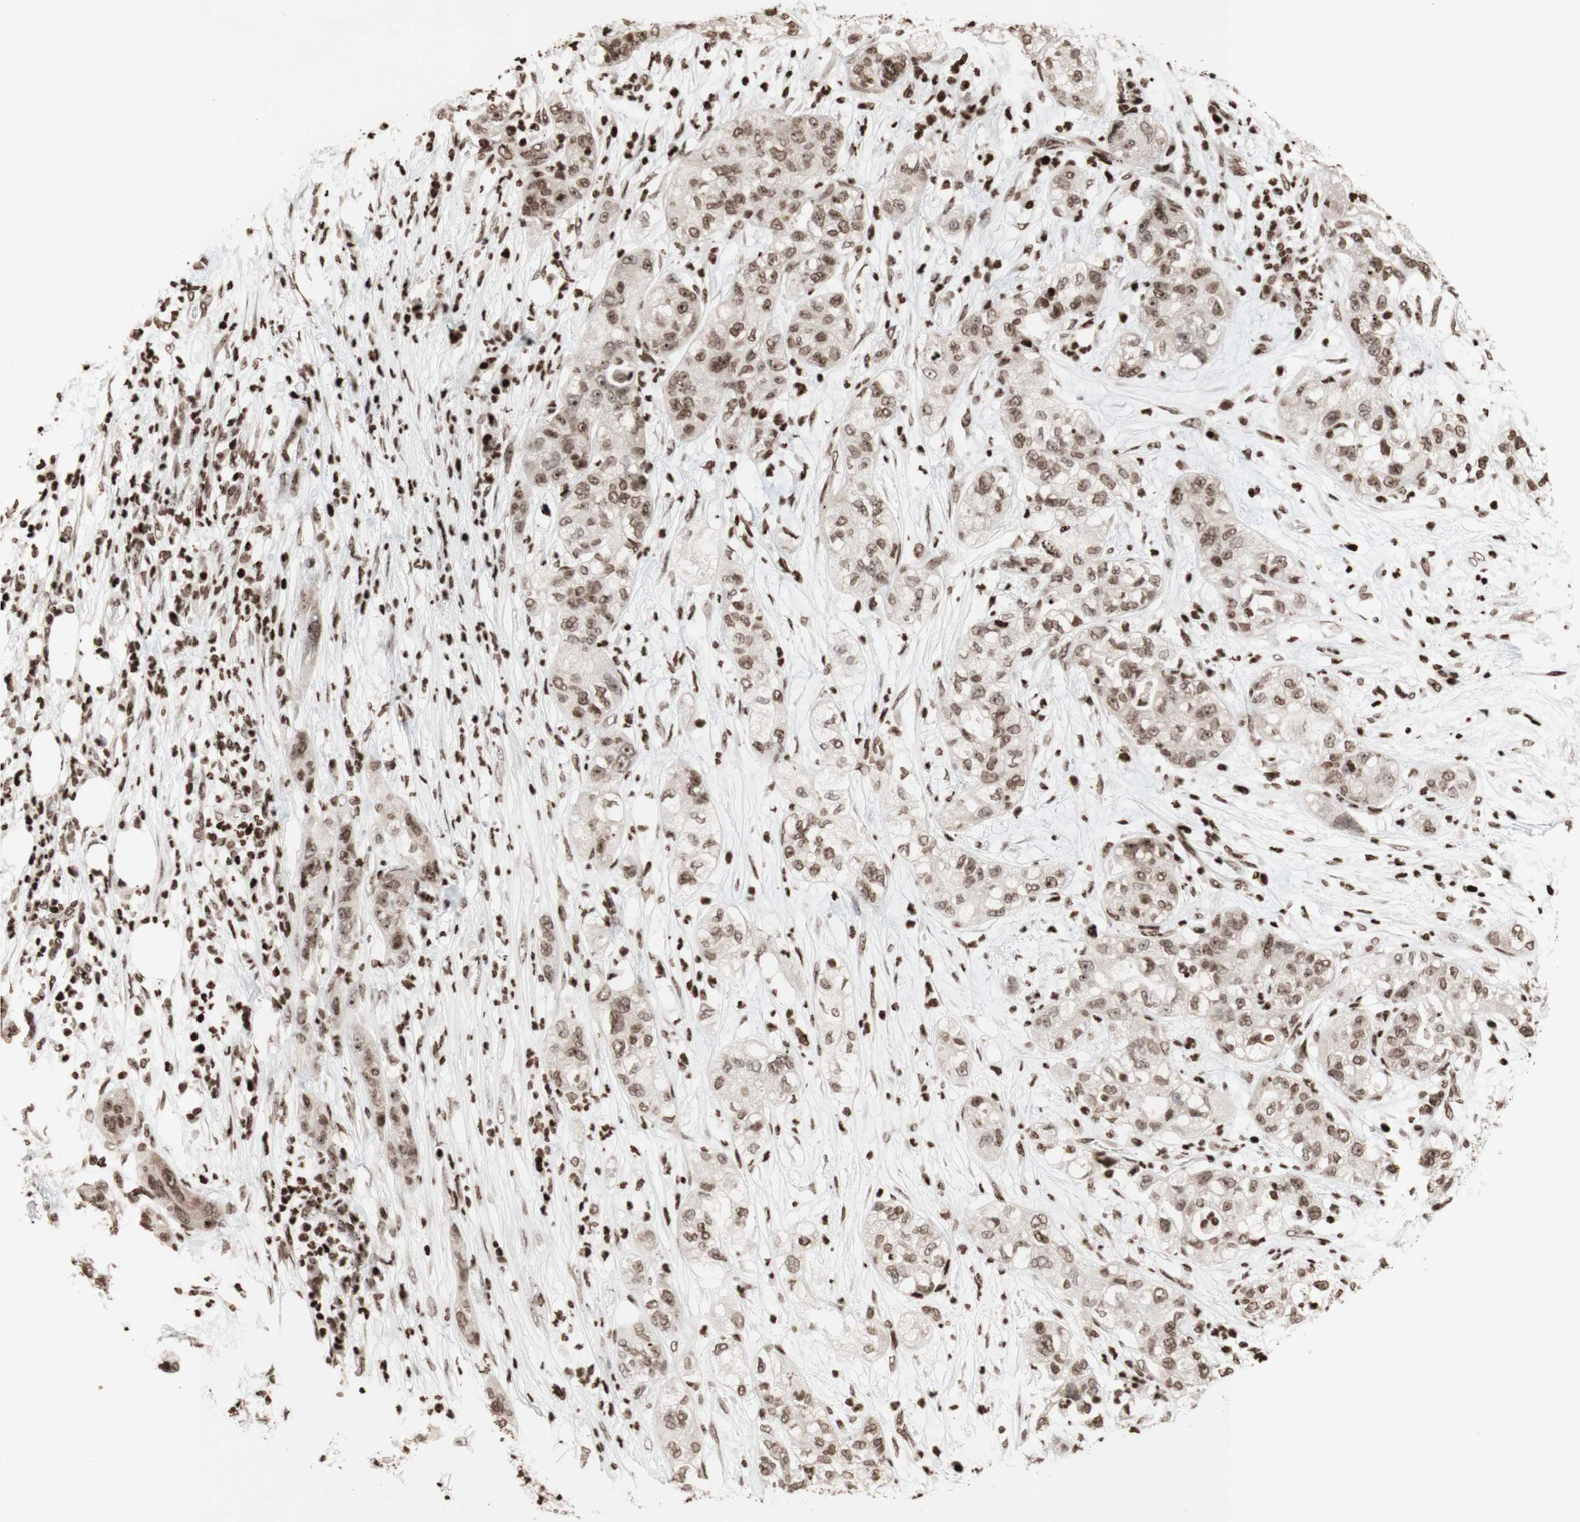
{"staining": {"intensity": "moderate", "quantity": ">75%", "location": "nuclear"}, "tissue": "pancreatic cancer", "cell_type": "Tumor cells", "image_type": "cancer", "snomed": [{"axis": "morphology", "description": "Adenocarcinoma, NOS"}, {"axis": "topography", "description": "Pancreas"}], "caption": "A brown stain shows moderate nuclear expression of a protein in pancreatic adenocarcinoma tumor cells.", "gene": "NCAPD2", "patient": {"sex": "female", "age": 78}}